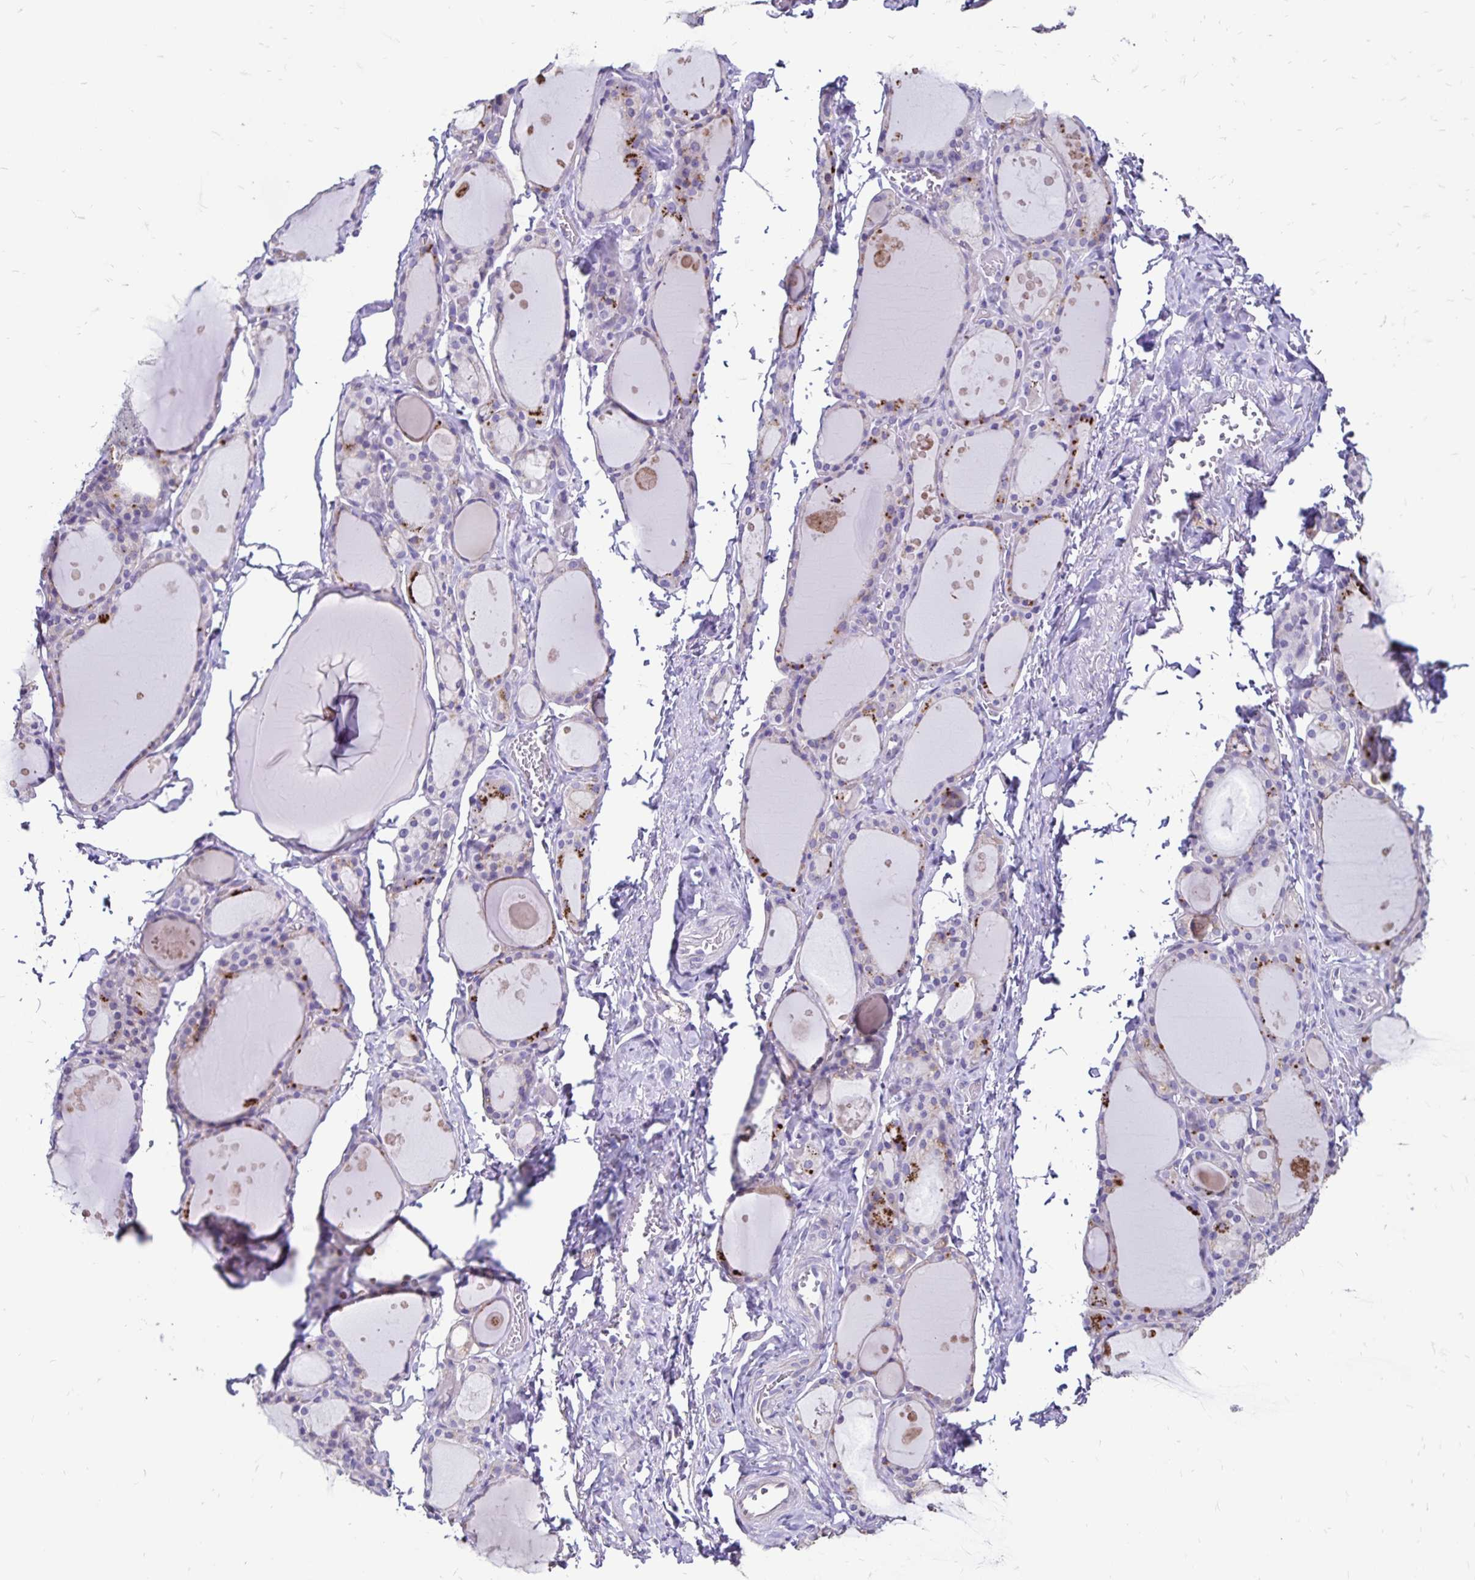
{"staining": {"intensity": "moderate", "quantity": "<25%", "location": "cytoplasmic/membranous"}, "tissue": "thyroid gland", "cell_type": "Glandular cells", "image_type": "normal", "snomed": [{"axis": "morphology", "description": "Normal tissue, NOS"}, {"axis": "topography", "description": "Thyroid gland"}], "caption": "High-magnification brightfield microscopy of normal thyroid gland stained with DAB (brown) and counterstained with hematoxylin (blue). glandular cells exhibit moderate cytoplasmic/membranous positivity is identified in approximately<25% of cells. (Brightfield microscopy of DAB IHC at high magnification).", "gene": "EVPL", "patient": {"sex": "male", "age": 68}}